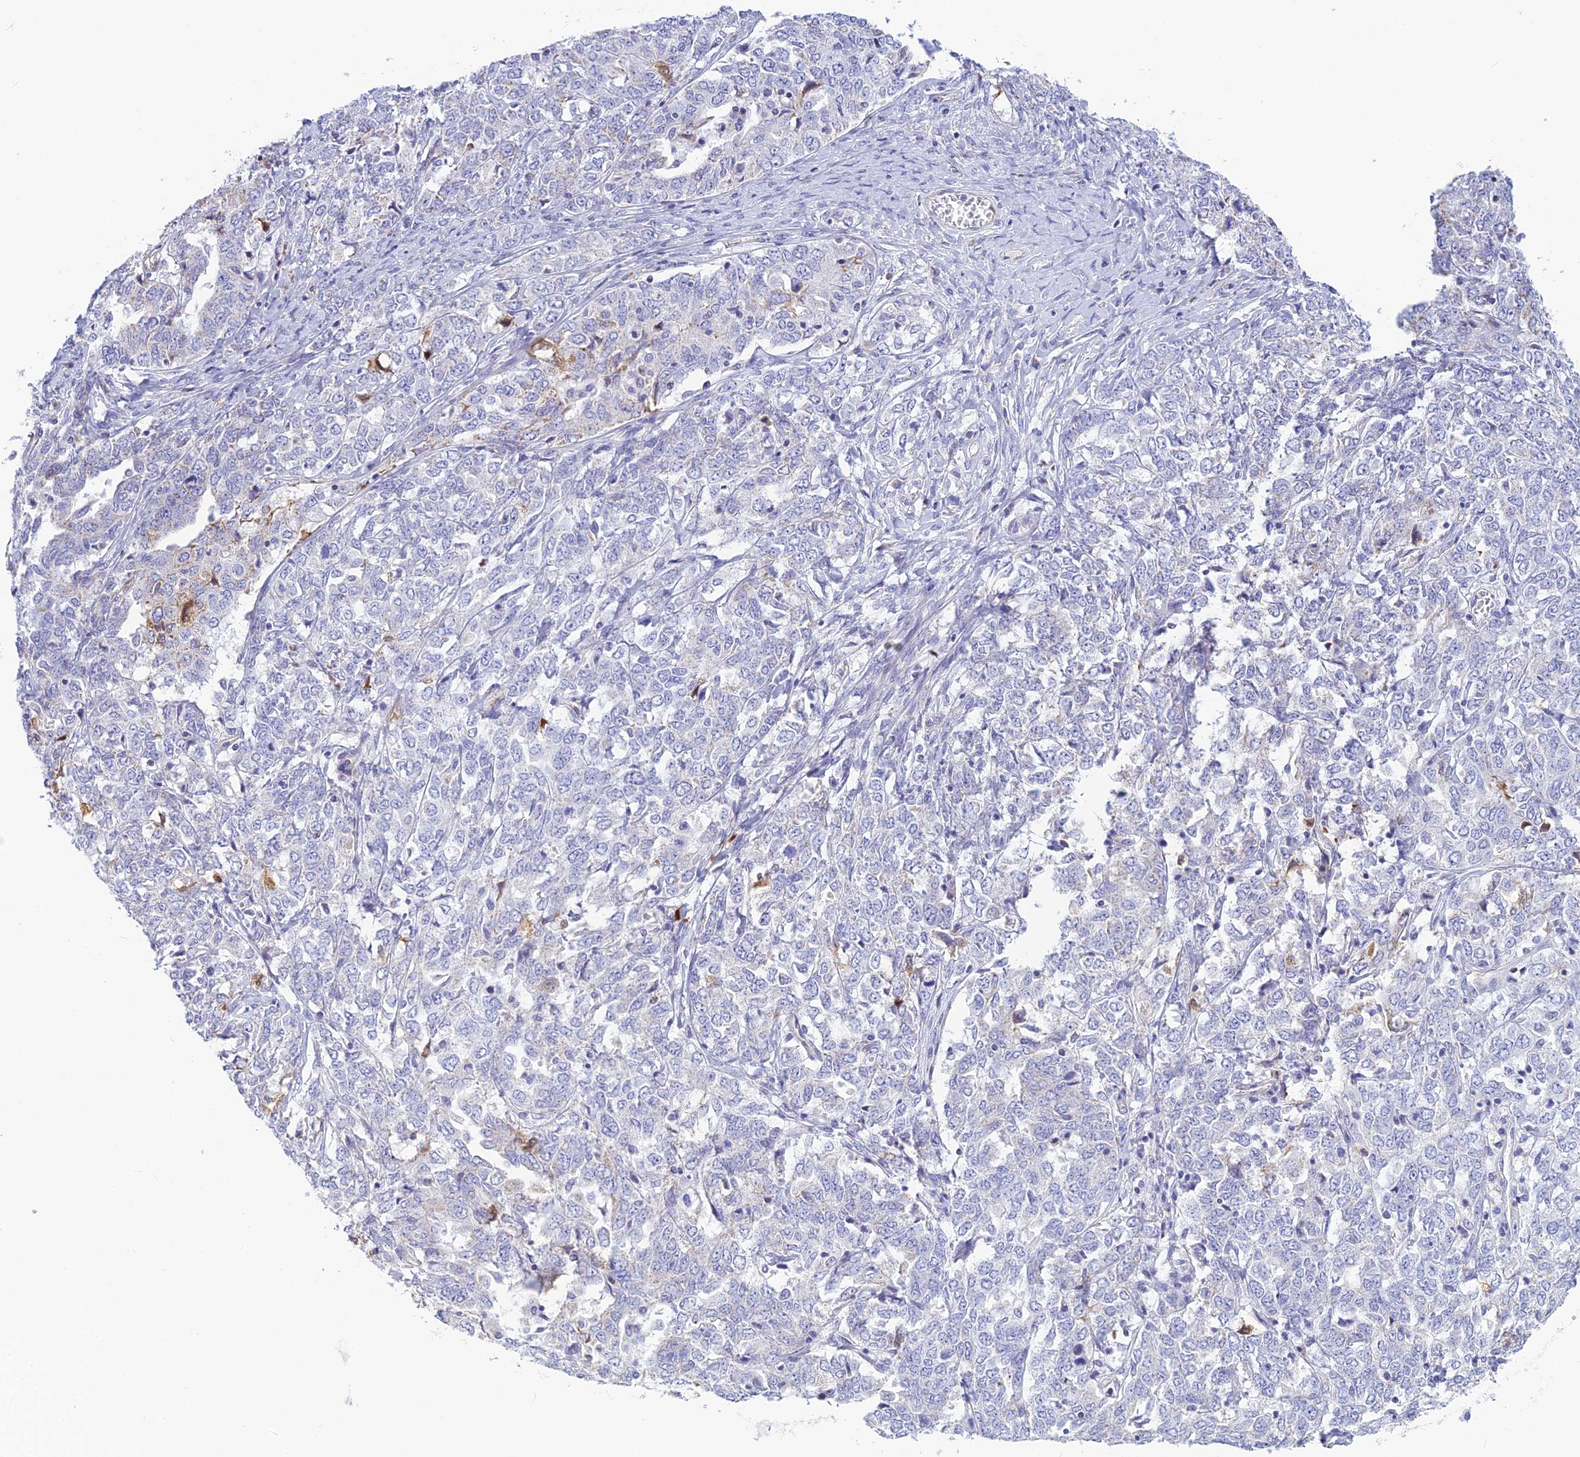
{"staining": {"intensity": "negative", "quantity": "none", "location": "none"}, "tissue": "ovarian cancer", "cell_type": "Tumor cells", "image_type": "cancer", "snomed": [{"axis": "morphology", "description": "Carcinoma, endometroid"}, {"axis": "topography", "description": "Ovary"}], "caption": "This image is of ovarian cancer (endometroid carcinoma) stained with IHC to label a protein in brown with the nuclei are counter-stained blue. There is no staining in tumor cells. (DAB immunohistochemistry (IHC) with hematoxylin counter stain).", "gene": "POMGNT1", "patient": {"sex": "female", "age": 62}}